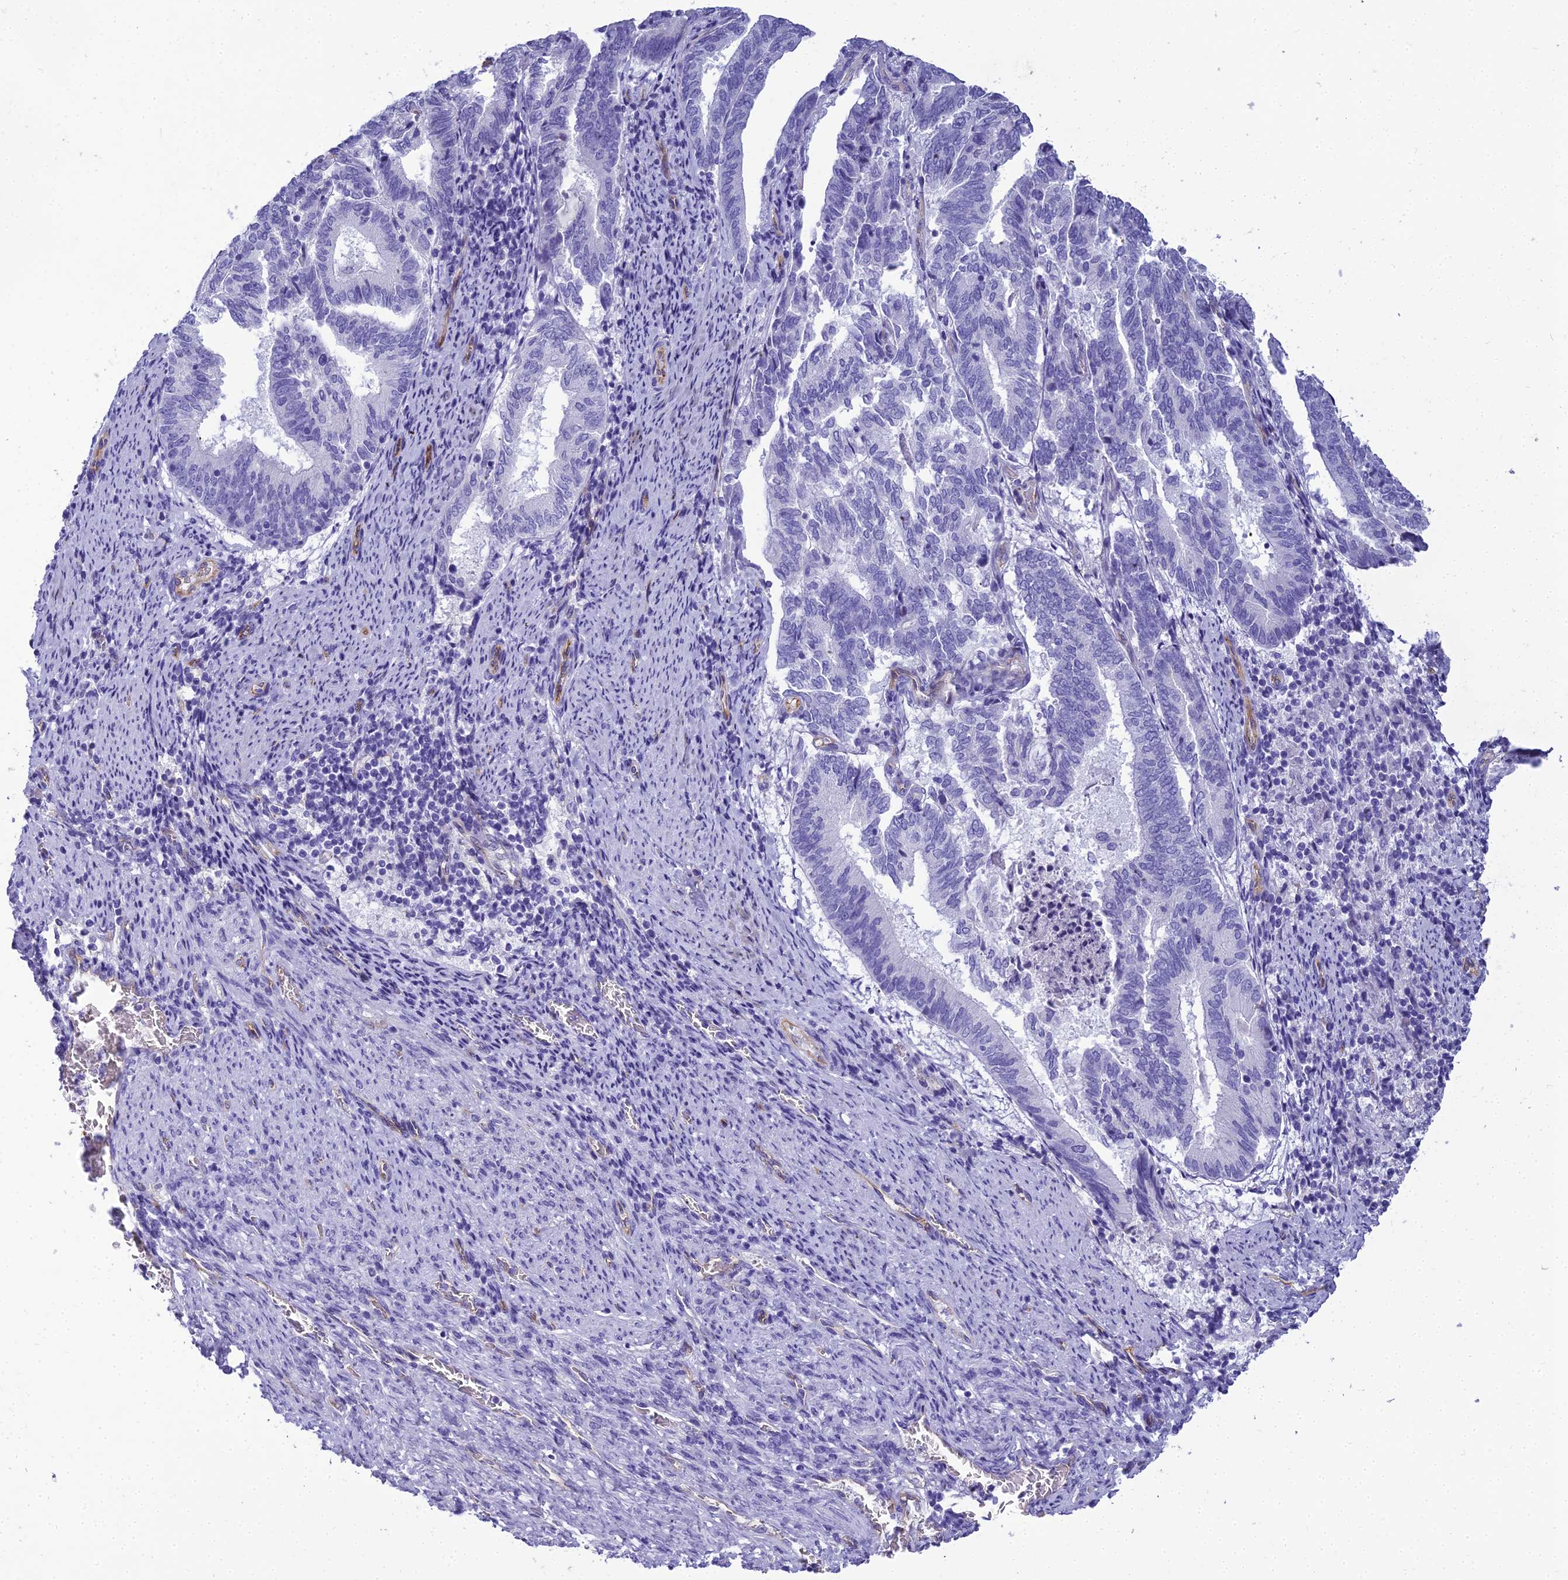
{"staining": {"intensity": "negative", "quantity": "none", "location": "none"}, "tissue": "endometrial cancer", "cell_type": "Tumor cells", "image_type": "cancer", "snomed": [{"axis": "morphology", "description": "Adenocarcinoma, NOS"}, {"axis": "topography", "description": "Endometrium"}], "caption": "This is an immunohistochemistry (IHC) image of endometrial cancer. There is no positivity in tumor cells.", "gene": "NINJ1", "patient": {"sex": "female", "age": 80}}